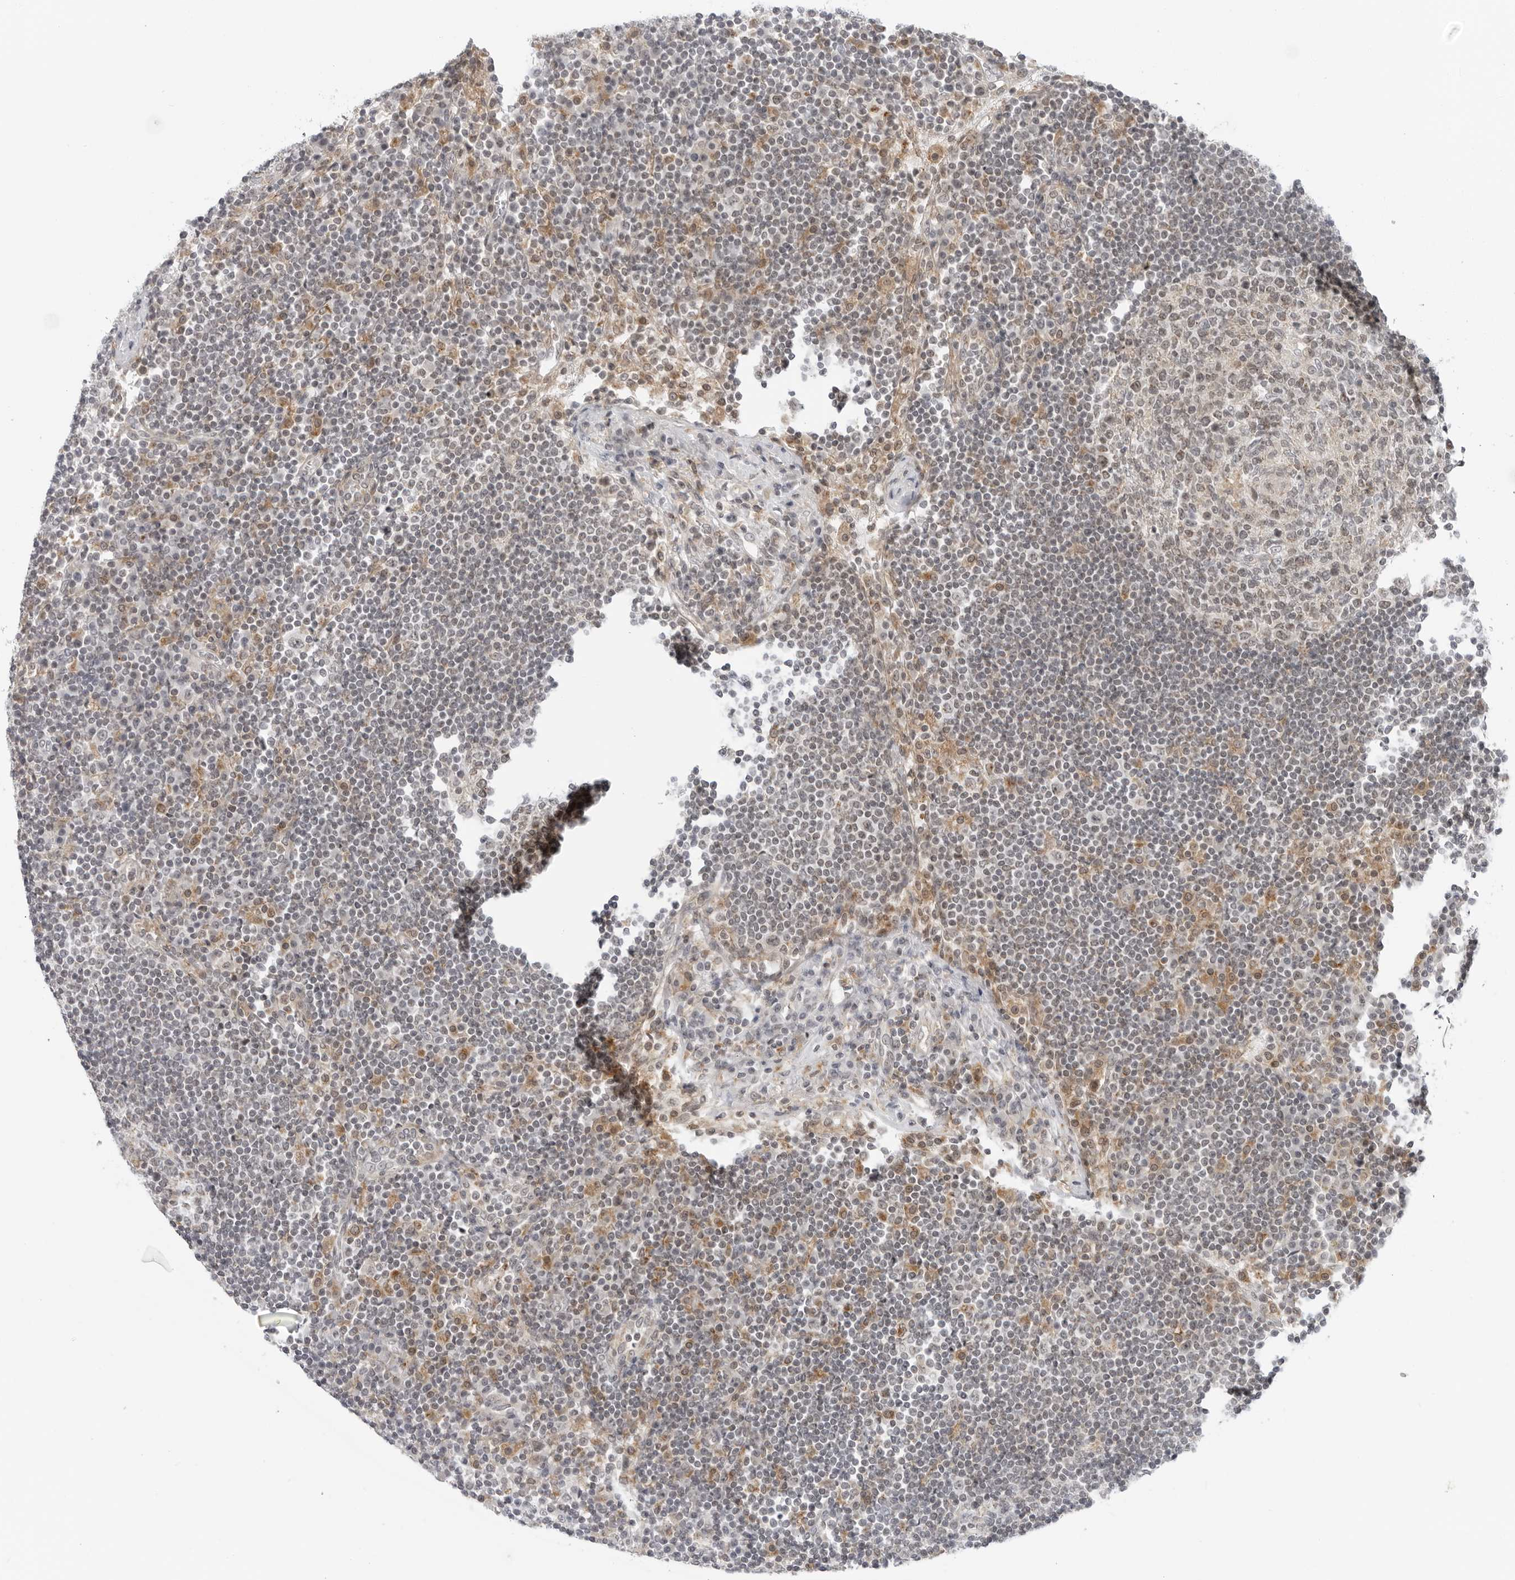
{"staining": {"intensity": "weak", "quantity": "<25%", "location": "cytoplasmic/membranous"}, "tissue": "lymph node", "cell_type": "Germinal center cells", "image_type": "normal", "snomed": [{"axis": "morphology", "description": "Normal tissue, NOS"}, {"axis": "topography", "description": "Lymph node"}], "caption": "This is an immunohistochemistry histopathology image of normal lymph node. There is no expression in germinal center cells.", "gene": "SUGCT", "patient": {"sex": "female", "age": 53}}